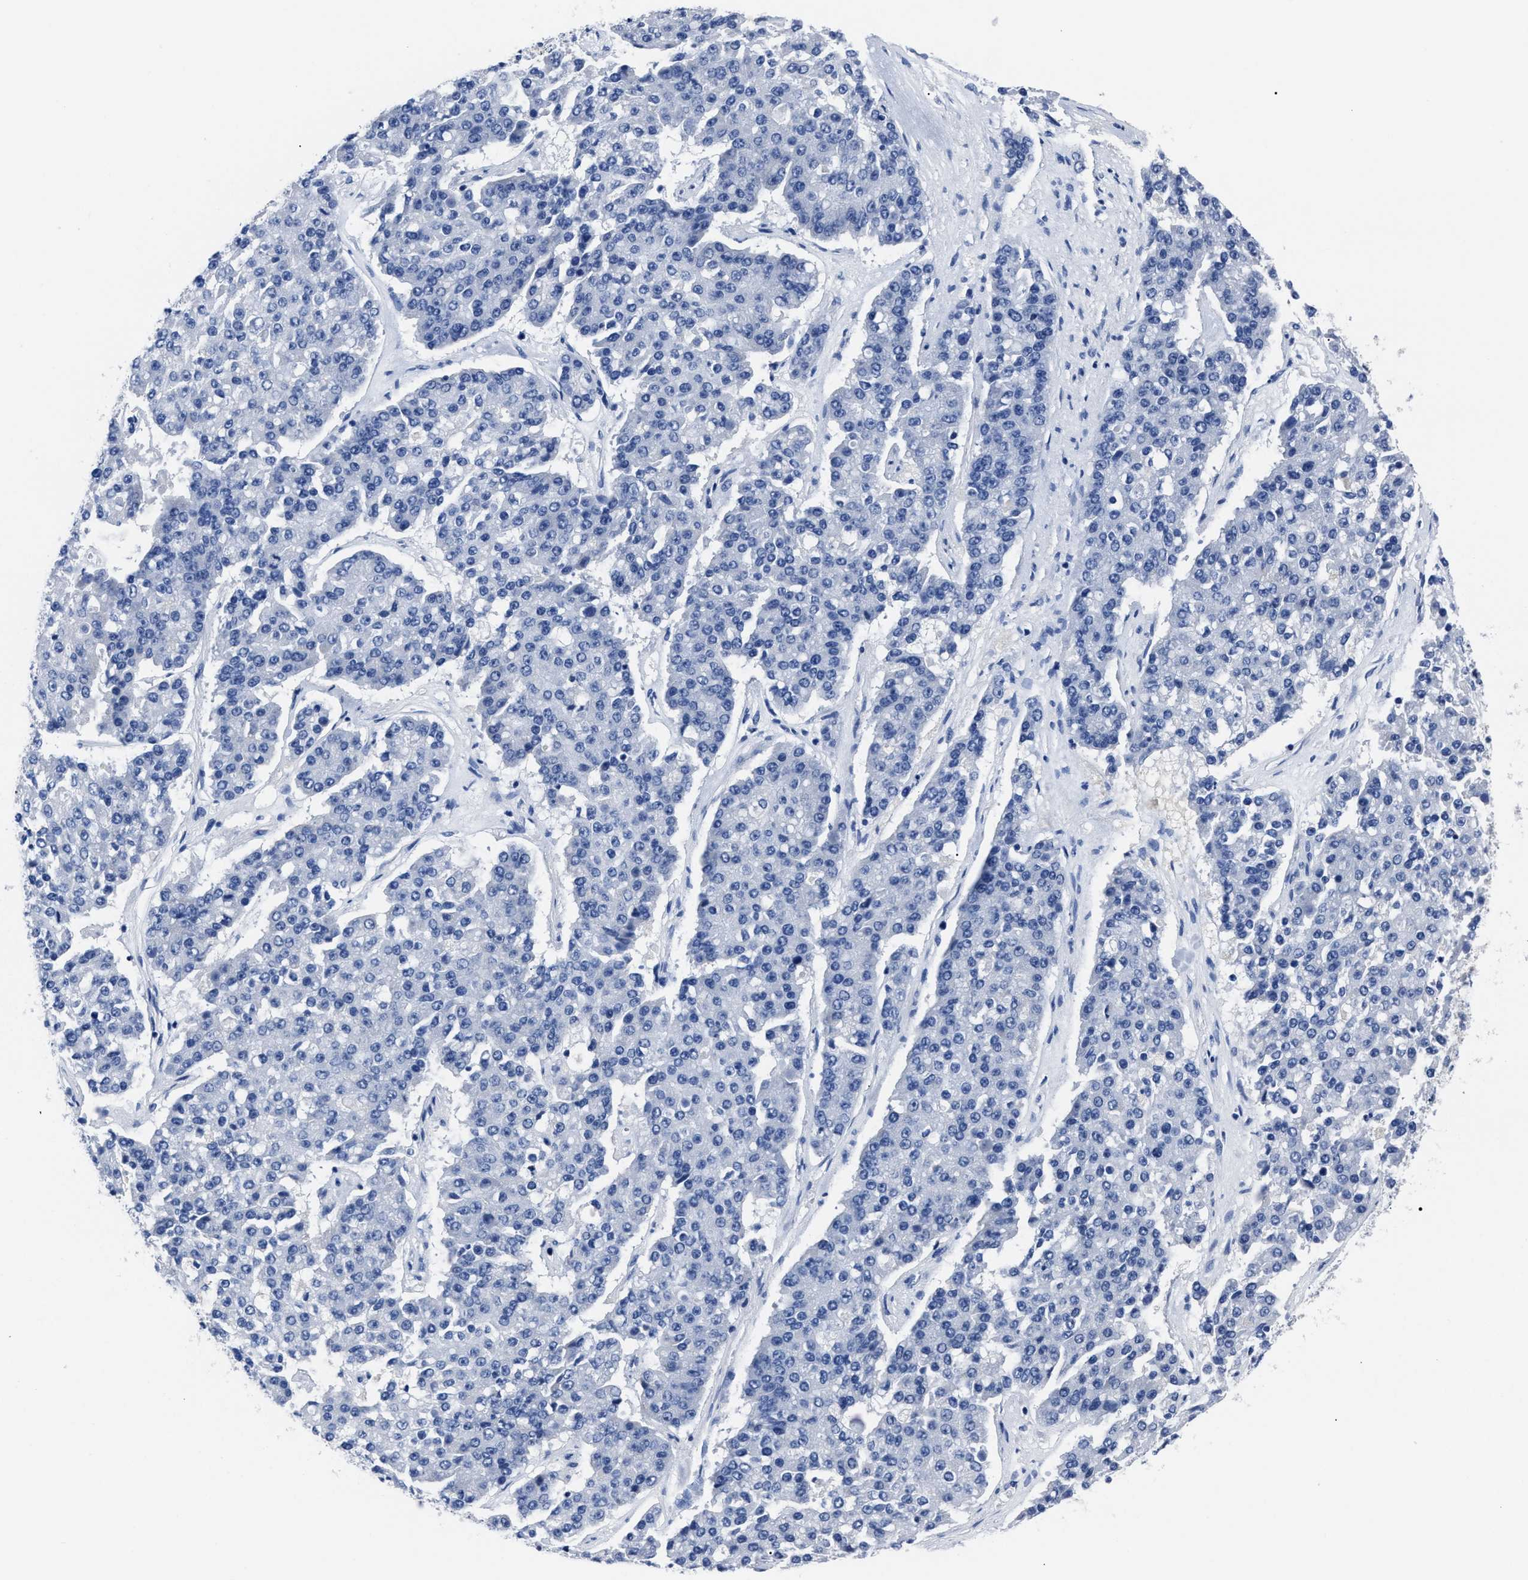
{"staining": {"intensity": "negative", "quantity": "none", "location": "none"}, "tissue": "pancreatic cancer", "cell_type": "Tumor cells", "image_type": "cancer", "snomed": [{"axis": "morphology", "description": "Adenocarcinoma, NOS"}, {"axis": "topography", "description": "Pancreas"}], "caption": "This is an immunohistochemistry micrograph of human pancreatic adenocarcinoma. There is no staining in tumor cells.", "gene": "ALPG", "patient": {"sex": "male", "age": 50}}